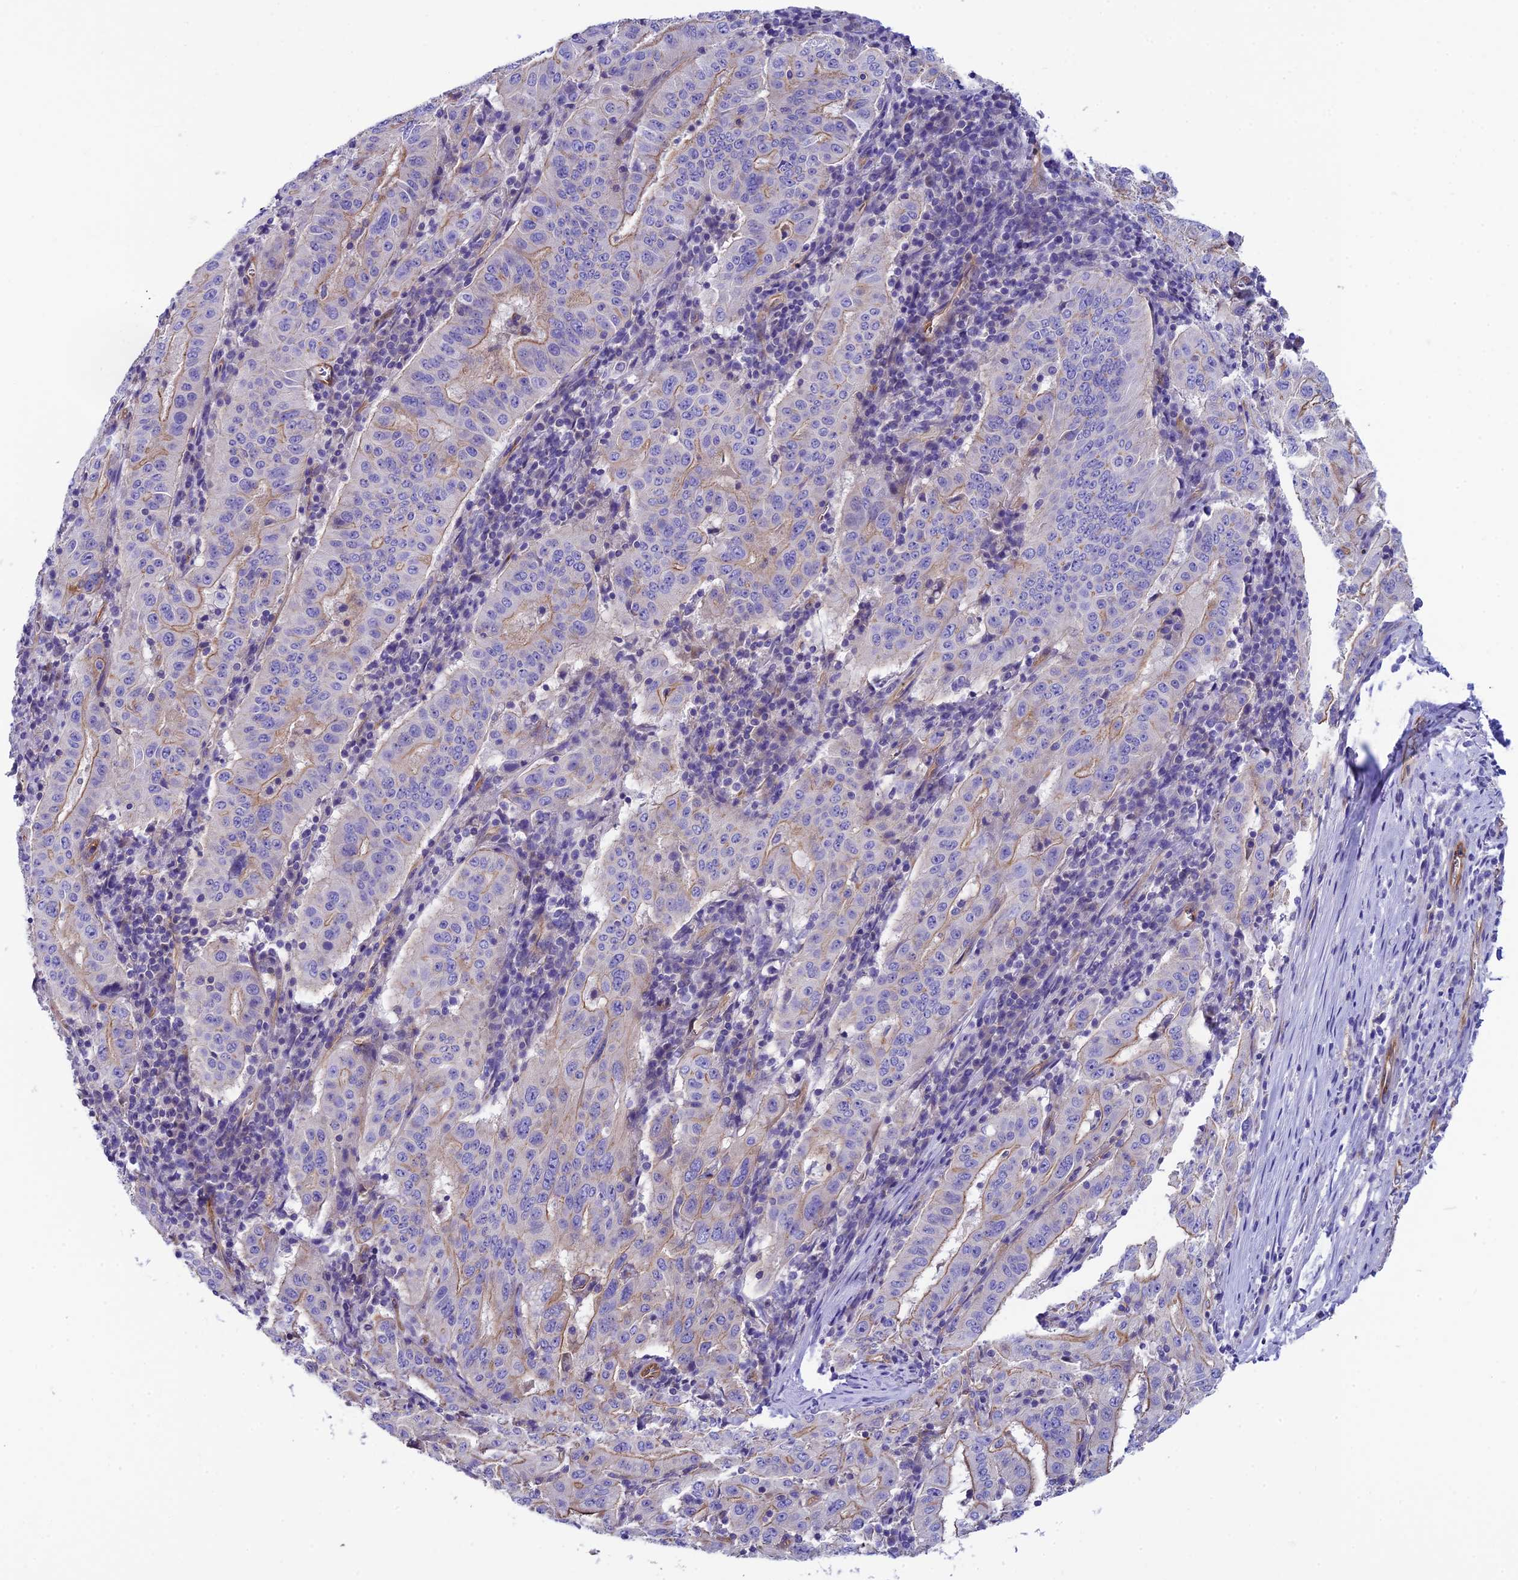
{"staining": {"intensity": "moderate", "quantity": "<25%", "location": "cytoplasmic/membranous"}, "tissue": "pancreatic cancer", "cell_type": "Tumor cells", "image_type": "cancer", "snomed": [{"axis": "morphology", "description": "Adenocarcinoma, NOS"}, {"axis": "topography", "description": "Pancreas"}], "caption": "There is low levels of moderate cytoplasmic/membranous staining in tumor cells of adenocarcinoma (pancreatic), as demonstrated by immunohistochemical staining (brown color).", "gene": "PPFIA3", "patient": {"sex": "male", "age": 63}}